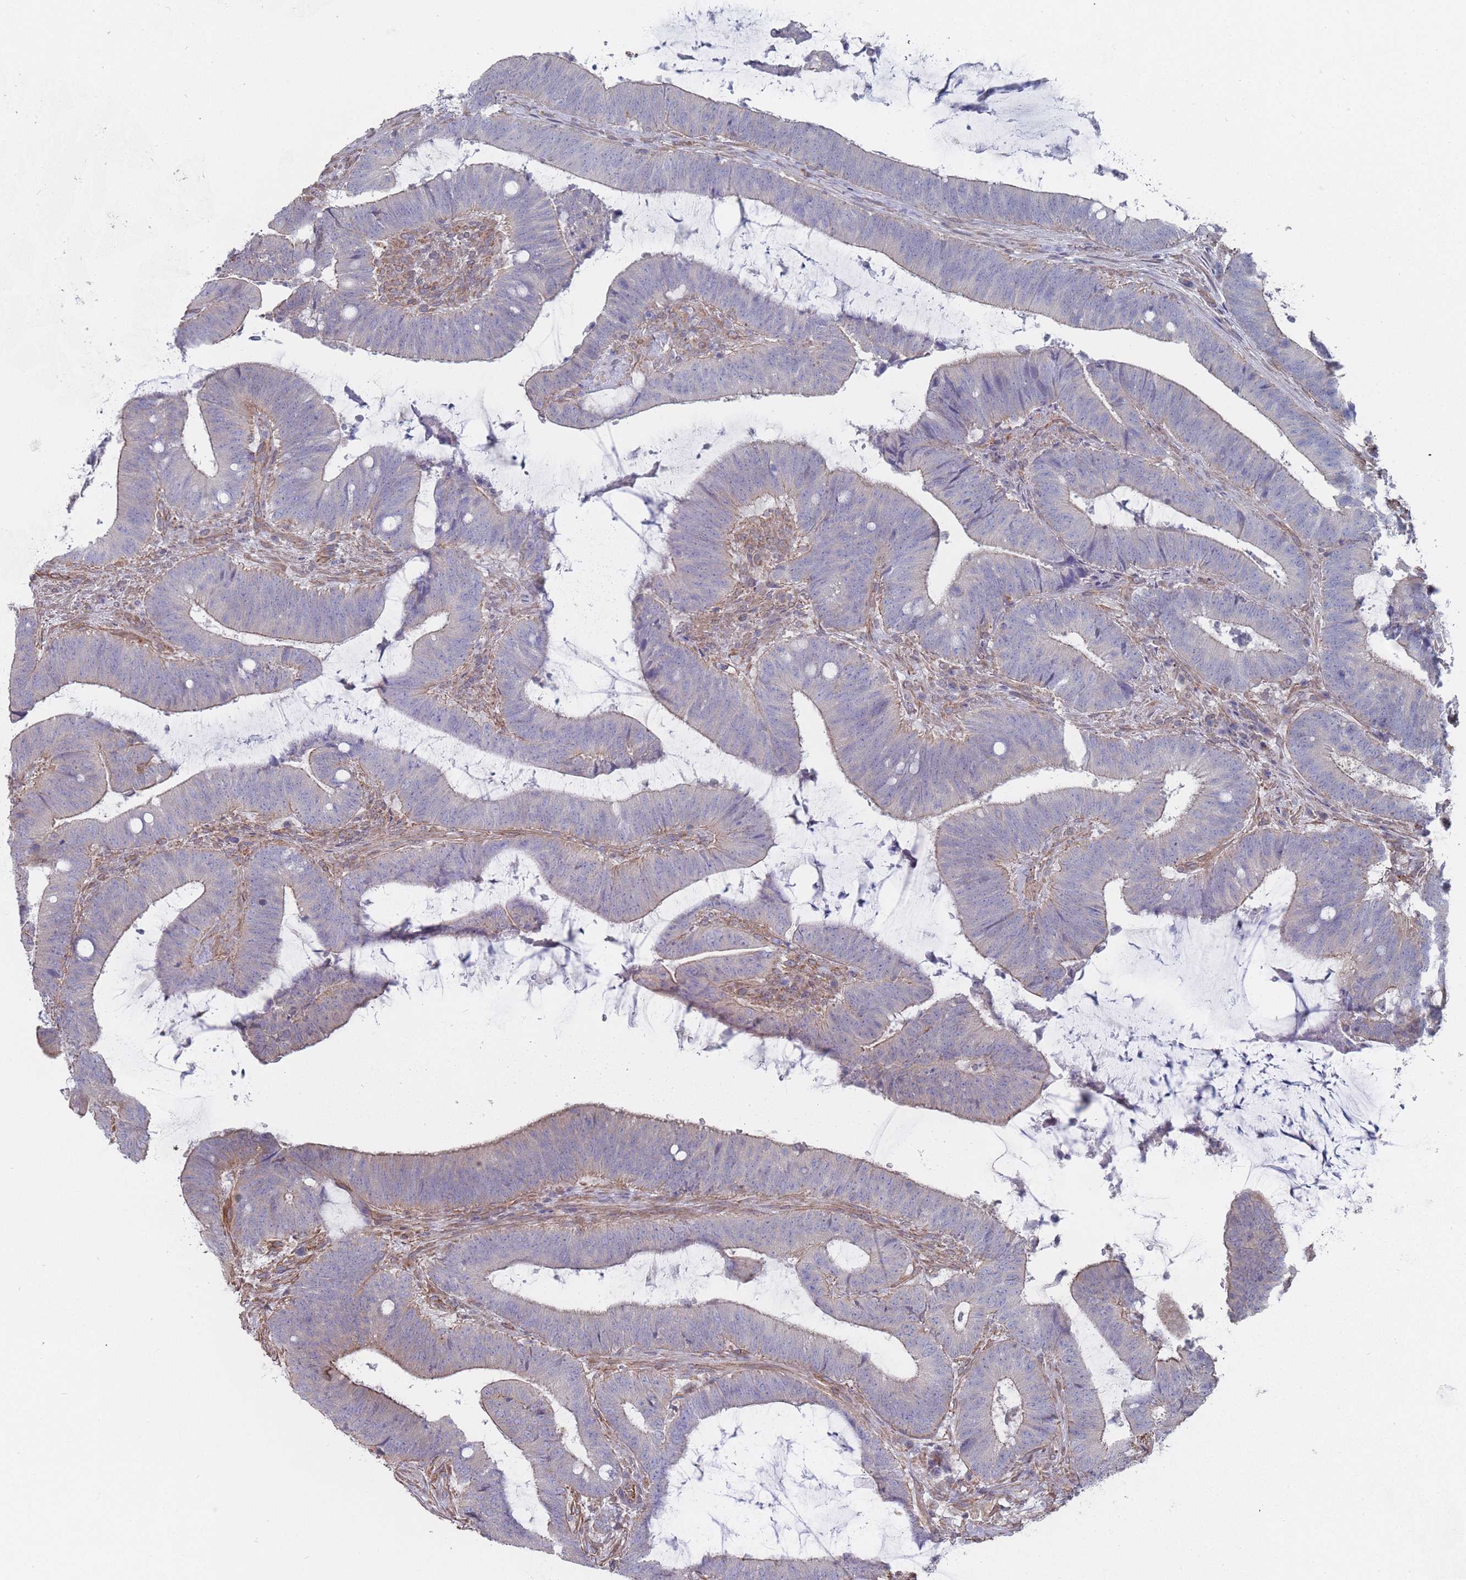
{"staining": {"intensity": "negative", "quantity": "none", "location": "none"}, "tissue": "colorectal cancer", "cell_type": "Tumor cells", "image_type": "cancer", "snomed": [{"axis": "morphology", "description": "Adenocarcinoma, NOS"}, {"axis": "topography", "description": "Colon"}], "caption": "This is a micrograph of IHC staining of adenocarcinoma (colorectal), which shows no expression in tumor cells.", "gene": "SLC1A6", "patient": {"sex": "female", "age": 43}}